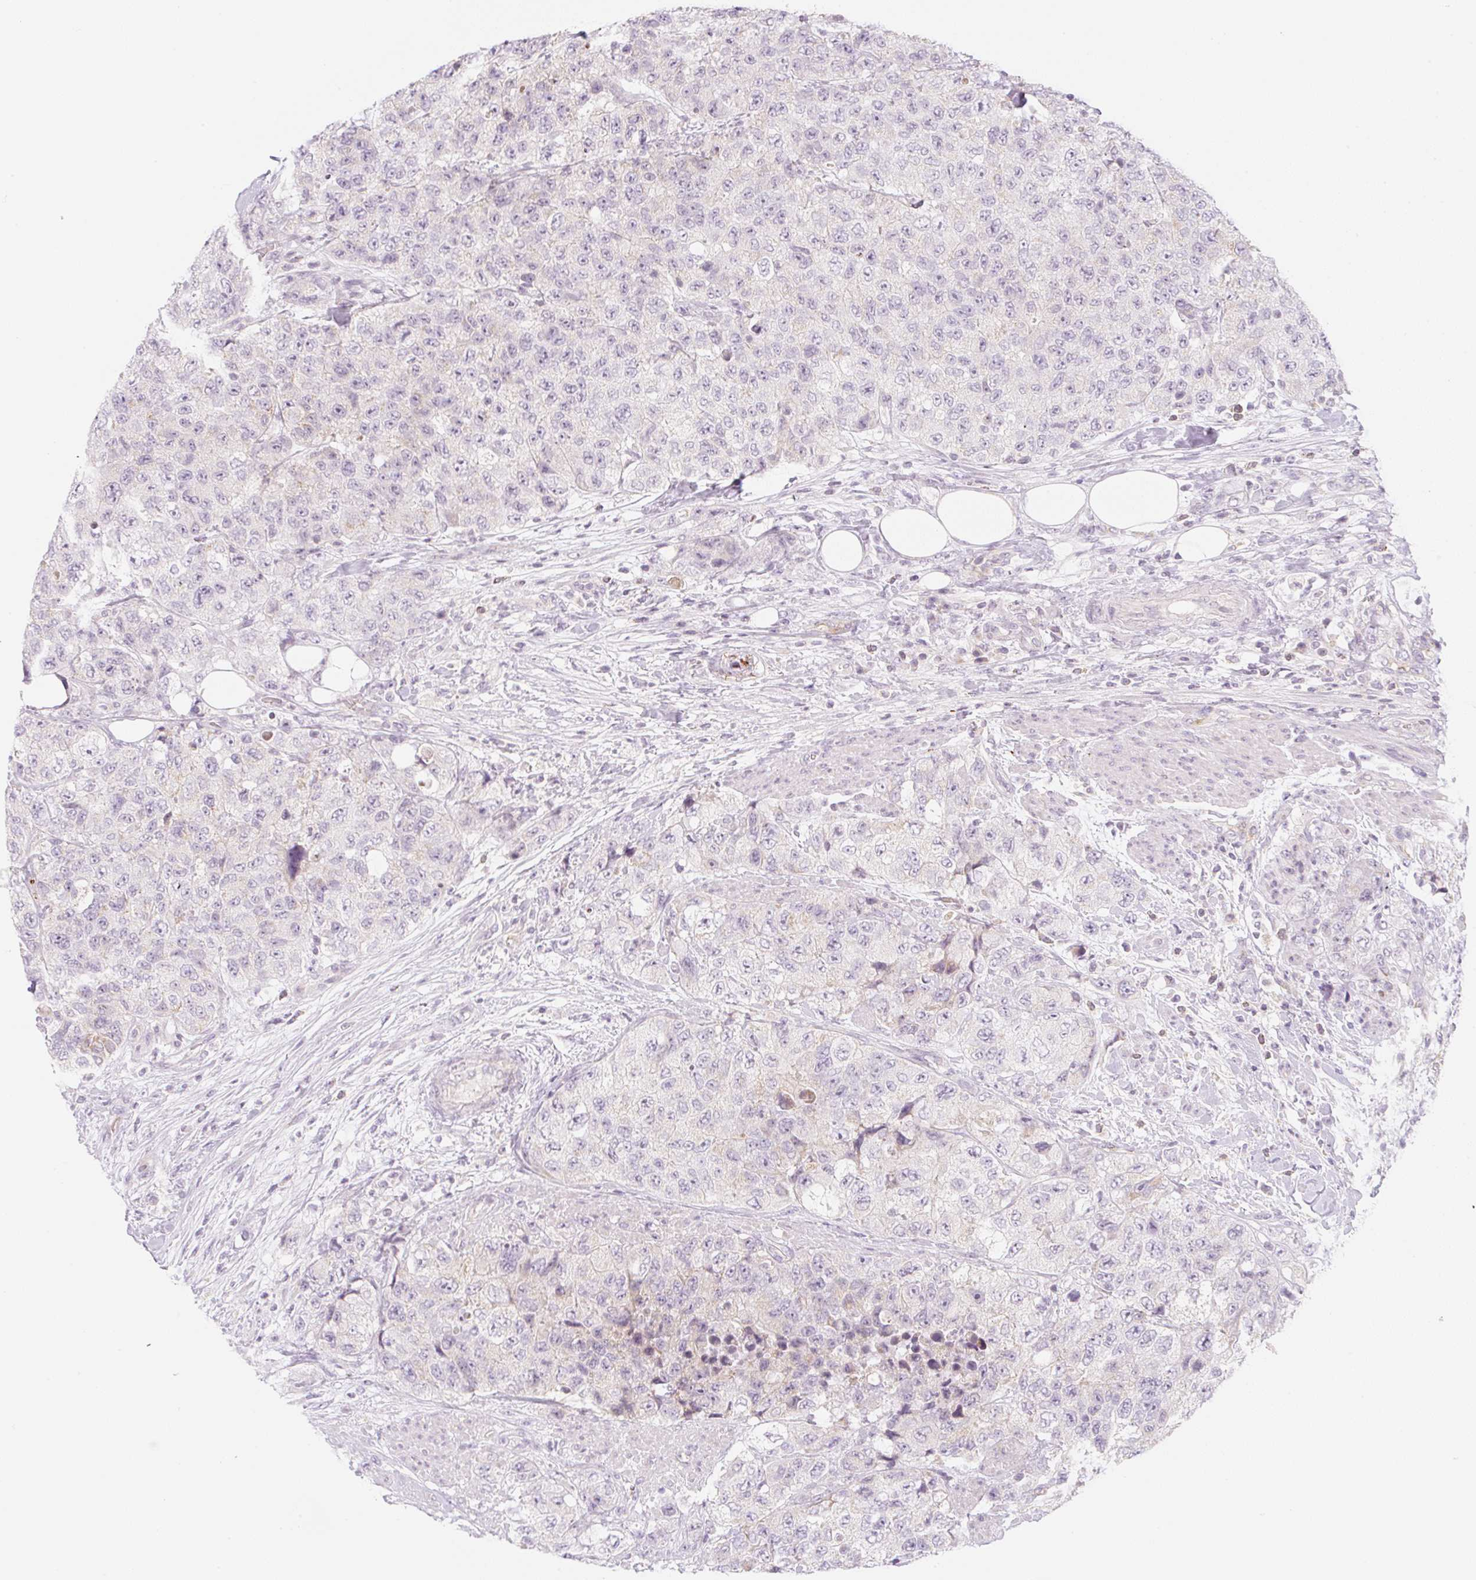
{"staining": {"intensity": "weak", "quantity": "<25%", "location": "cytoplasmic/membranous"}, "tissue": "urothelial cancer", "cell_type": "Tumor cells", "image_type": "cancer", "snomed": [{"axis": "morphology", "description": "Urothelial carcinoma, High grade"}, {"axis": "topography", "description": "Urinary bladder"}], "caption": "Immunohistochemistry (IHC) of urothelial carcinoma (high-grade) exhibits no staining in tumor cells.", "gene": "CASKIN1", "patient": {"sex": "female", "age": 78}}